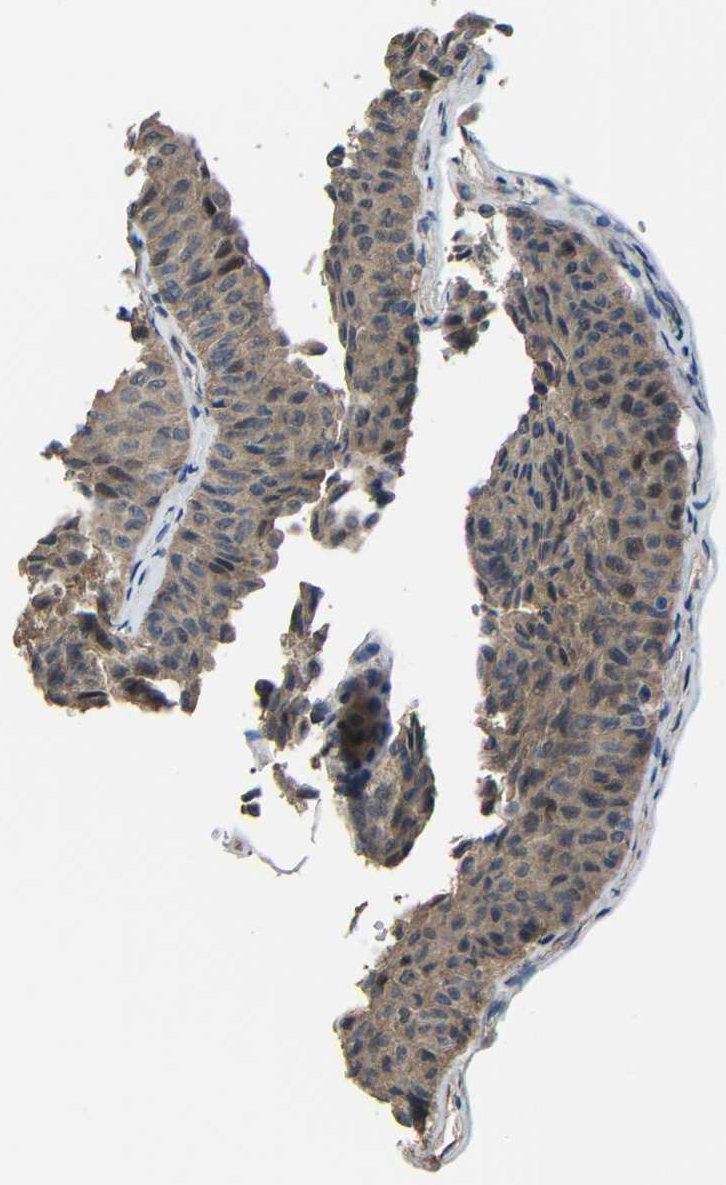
{"staining": {"intensity": "moderate", "quantity": ">75%", "location": "cytoplasmic/membranous"}, "tissue": "urothelial cancer", "cell_type": "Tumor cells", "image_type": "cancer", "snomed": [{"axis": "morphology", "description": "Urothelial carcinoma, Low grade"}, {"axis": "topography", "description": "Urinary bladder"}], "caption": "The immunohistochemical stain shows moderate cytoplasmic/membranous positivity in tumor cells of urothelial cancer tissue. The staining is performed using DAB (3,3'-diaminobenzidine) brown chromogen to label protein expression. The nuclei are counter-stained blue using hematoxylin.", "gene": "CHST9", "patient": {"sex": "male", "age": 78}}